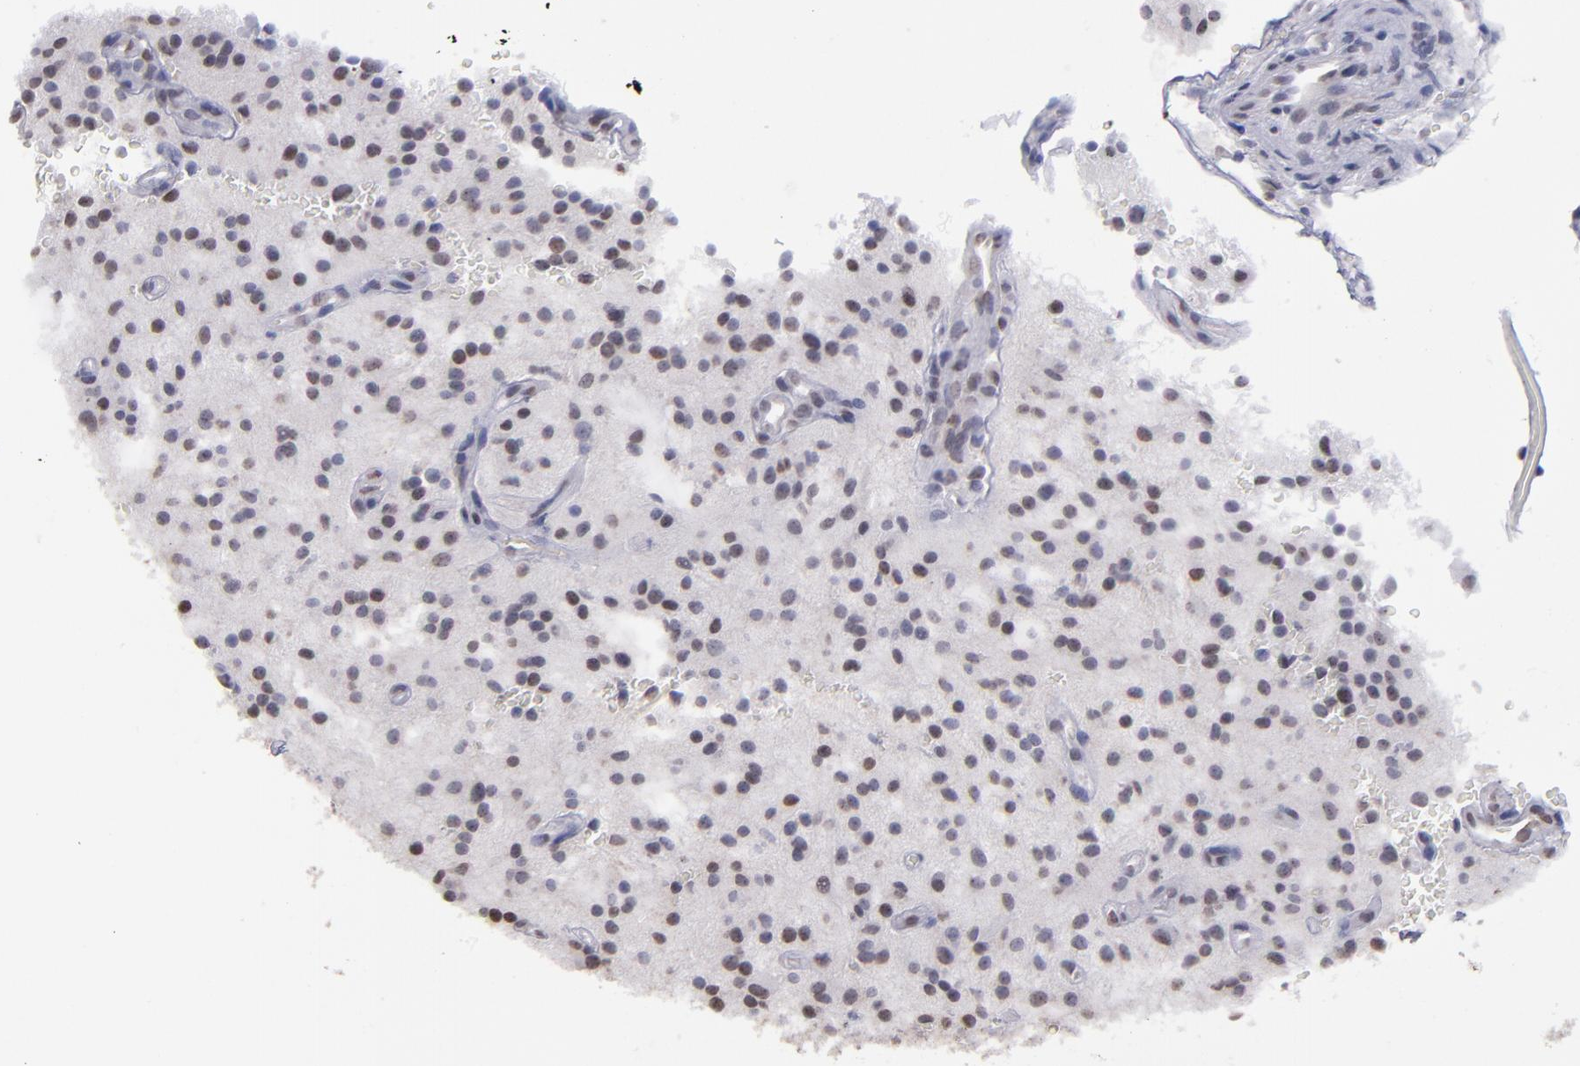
{"staining": {"intensity": "moderate", "quantity": "25%-75%", "location": "nuclear"}, "tissue": "glioma", "cell_type": "Tumor cells", "image_type": "cancer", "snomed": [{"axis": "morphology", "description": "Glioma, malignant, NOS"}, {"axis": "topography", "description": "Cerebellum"}], "caption": "Glioma (malignant) was stained to show a protein in brown. There is medium levels of moderate nuclear staining in approximately 25%-75% of tumor cells.", "gene": "IRF4", "patient": {"sex": "female", "age": 10}}